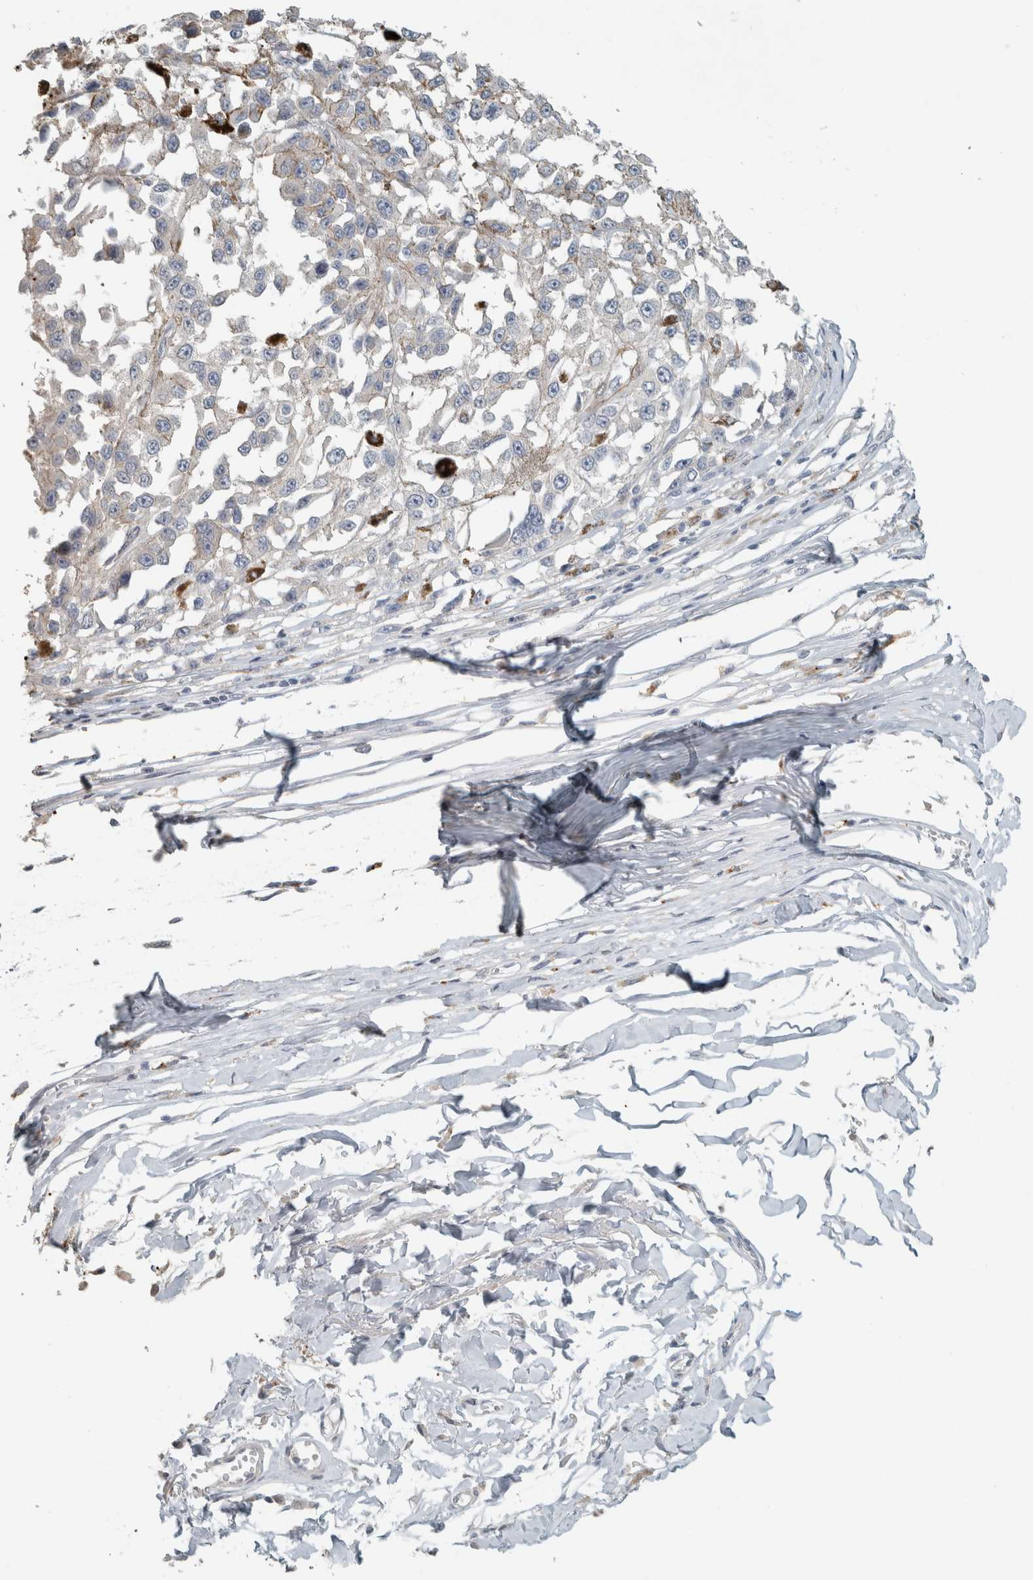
{"staining": {"intensity": "negative", "quantity": "none", "location": "none"}, "tissue": "melanoma", "cell_type": "Tumor cells", "image_type": "cancer", "snomed": [{"axis": "morphology", "description": "Malignant melanoma, Metastatic site"}, {"axis": "topography", "description": "Lymph node"}], "caption": "Protein analysis of malignant melanoma (metastatic site) exhibits no significant staining in tumor cells.", "gene": "SCIN", "patient": {"sex": "male", "age": 59}}